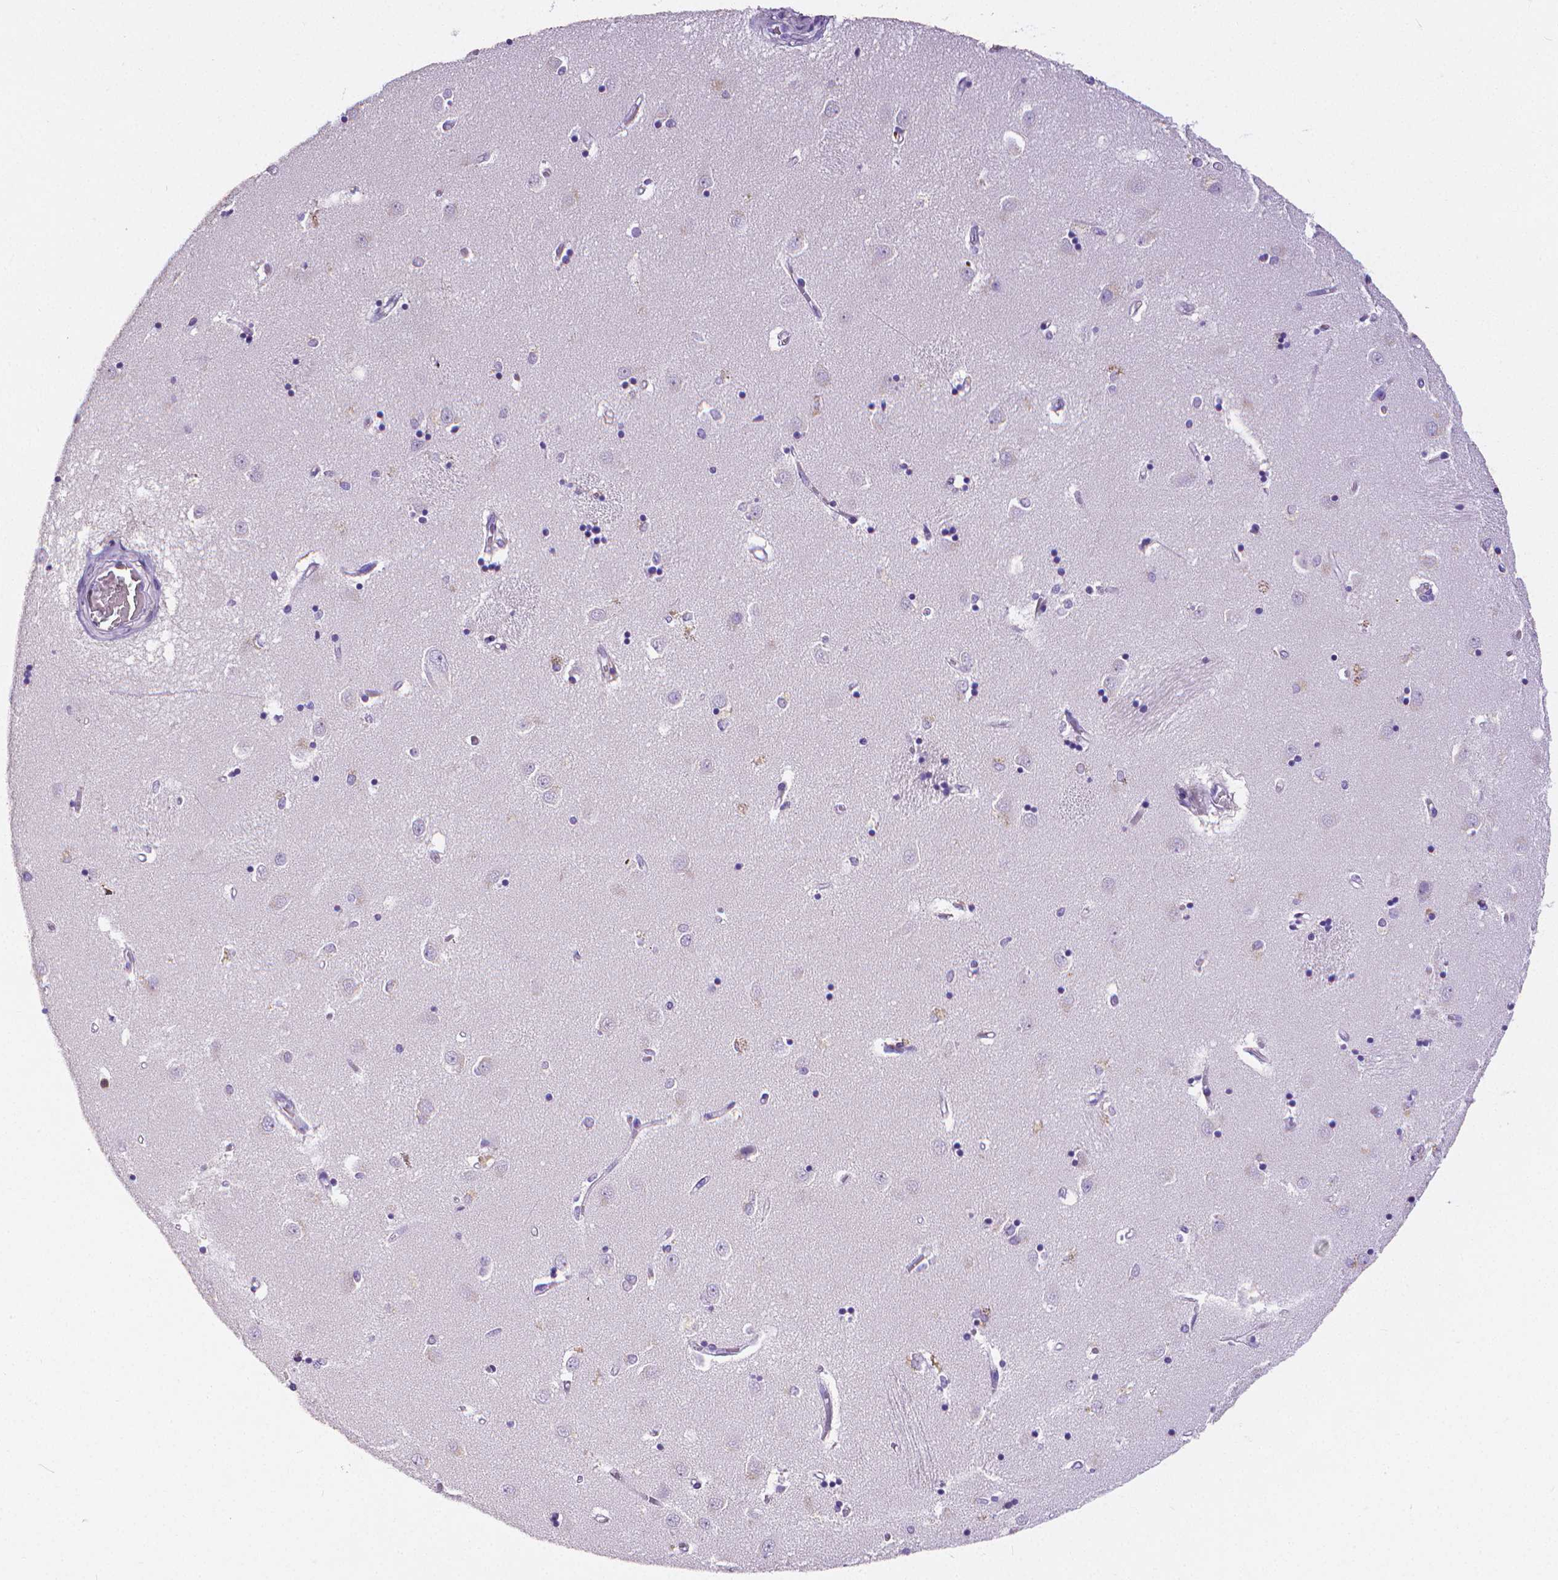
{"staining": {"intensity": "negative", "quantity": "none", "location": "none"}, "tissue": "caudate", "cell_type": "Glial cells", "image_type": "normal", "snomed": [{"axis": "morphology", "description": "Normal tissue, NOS"}, {"axis": "topography", "description": "Lateral ventricle wall"}], "caption": "This is an IHC micrograph of unremarkable caudate. There is no expression in glial cells.", "gene": "CD4", "patient": {"sex": "male", "age": 54}}